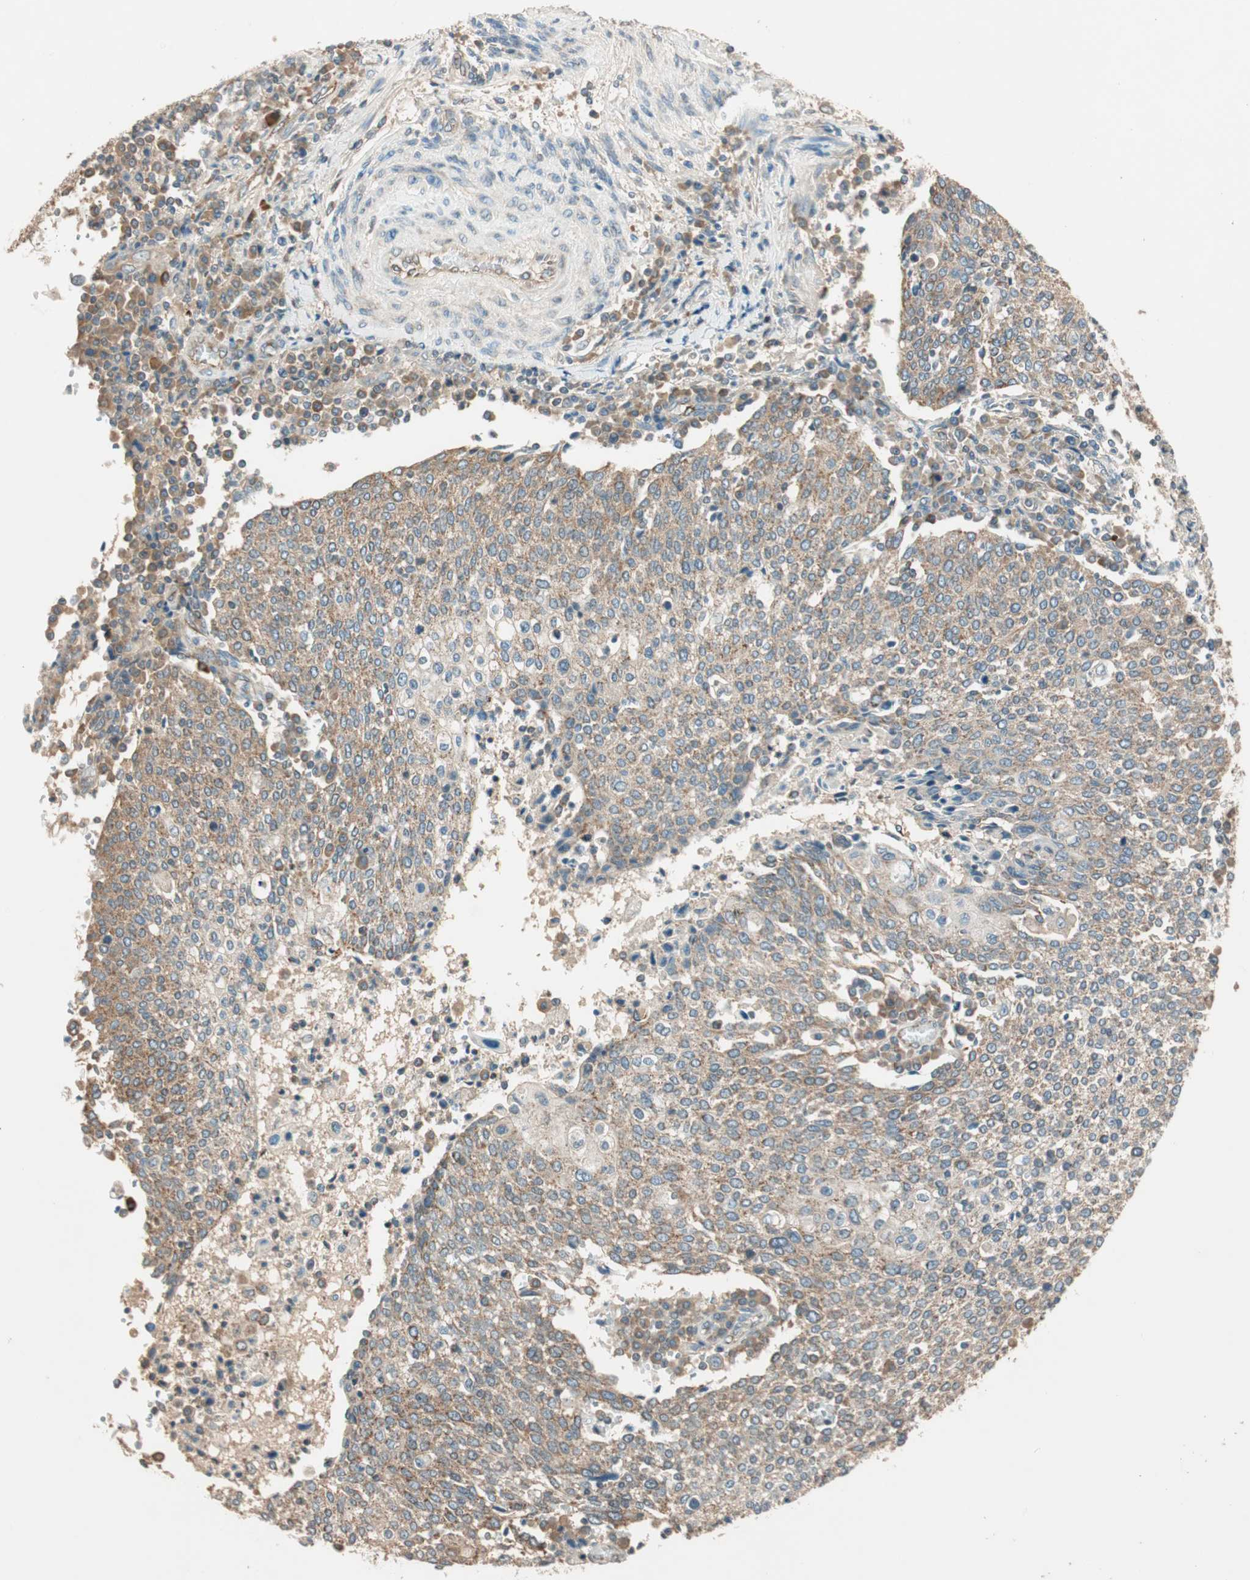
{"staining": {"intensity": "moderate", "quantity": ">75%", "location": "cytoplasmic/membranous"}, "tissue": "cervical cancer", "cell_type": "Tumor cells", "image_type": "cancer", "snomed": [{"axis": "morphology", "description": "Squamous cell carcinoma, NOS"}, {"axis": "topography", "description": "Cervix"}], "caption": "This is an image of immunohistochemistry staining of cervical squamous cell carcinoma, which shows moderate positivity in the cytoplasmic/membranous of tumor cells.", "gene": "CC2D1A", "patient": {"sex": "female", "age": 40}}